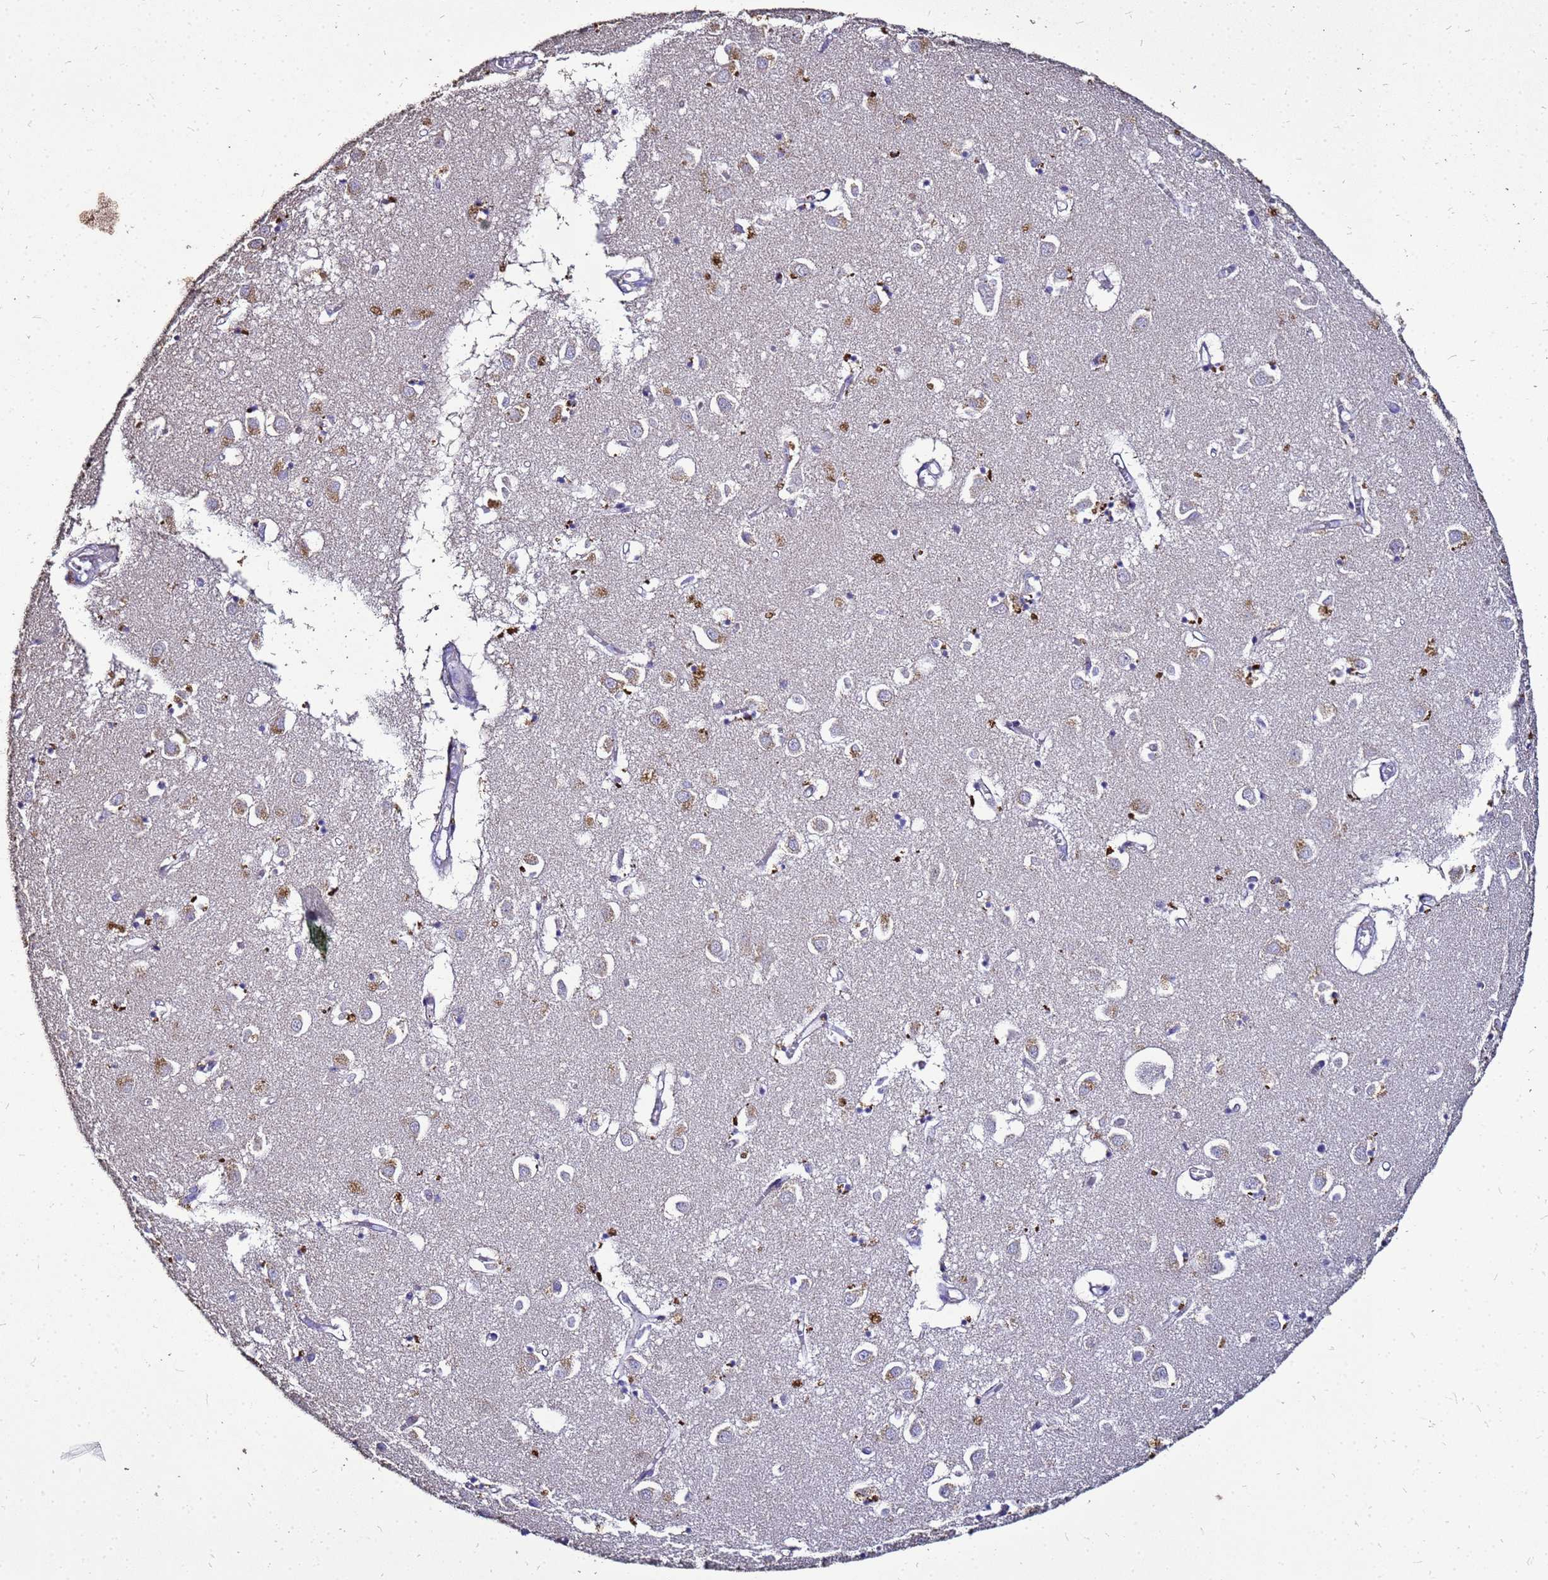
{"staining": {"intensity": "moderate", "quantity": "<25%", "location": "cytoplasmic/membranous"}, "tissue": "caudate", "cell_type": "Glial cells", "image_type": "normal", "snomed": [{"axis": "morphology", "description": "Normal tissue, NOS"}, {"axis": "topography", "description": "Lateral ventricle wall"}], "caption": "Immunohistochemical staining of normal caudate reveals <25% levels of moderate cytoplasmic/membranous protein positivity in approximately <25% of glial cells. The staining was performed using DAB (3,3'-diaminobenzidine) to visualize the protein expression in brown, while the nuclei were stained in blue with hematoxylin (Magnification: 20x).", "gene": "S100A2", "patient": {"sex": "male", "age": 70}}